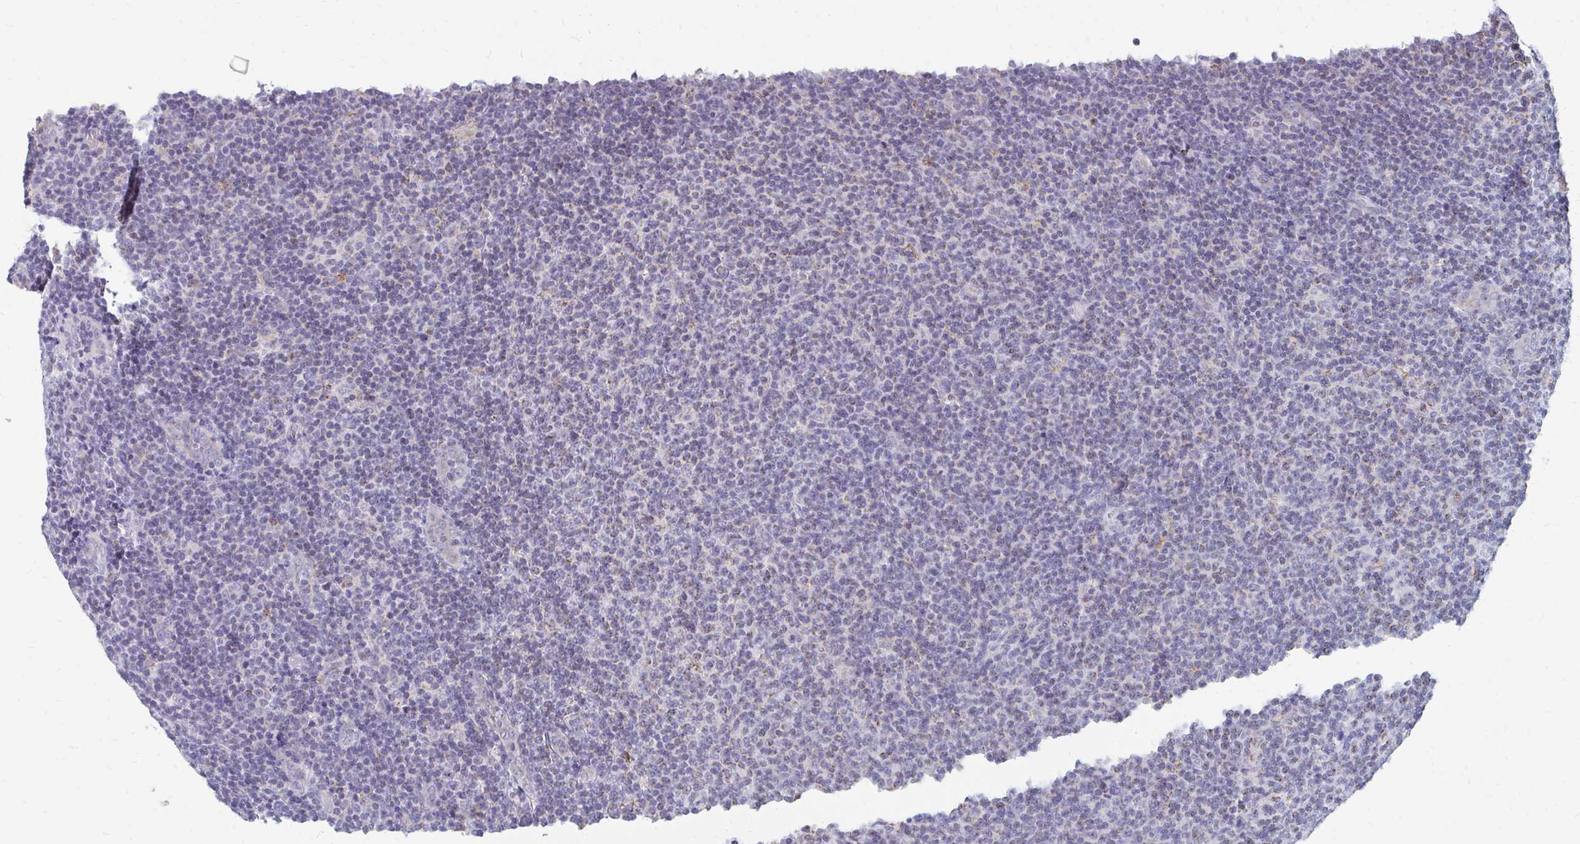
{"staining": {"intensity": "weak", "quantity": "25%-75%", "location": "cytoplasmic/membranous"}, "tissue": "lymphoma", "cell_type": "Tumor cells", "image_type": "cancer", "snomed": [{"axis": "morphology", "description": "Malignant lymphoma, non-Hodgkin's type, Low grade"}, {"axis": "topography", "description": "Lymph node"}], "caption": "Immunohistochemical staining of human lymphoma demonstrates low levels of weak cytoplasmic/membranous protein expression in approximately 25%-75% of tumor cells. (DAB = brown stain, brightfield microscopy at high magnification).", "gene": "OR10V1", "patient": {"sex": "male", "age": 66}}